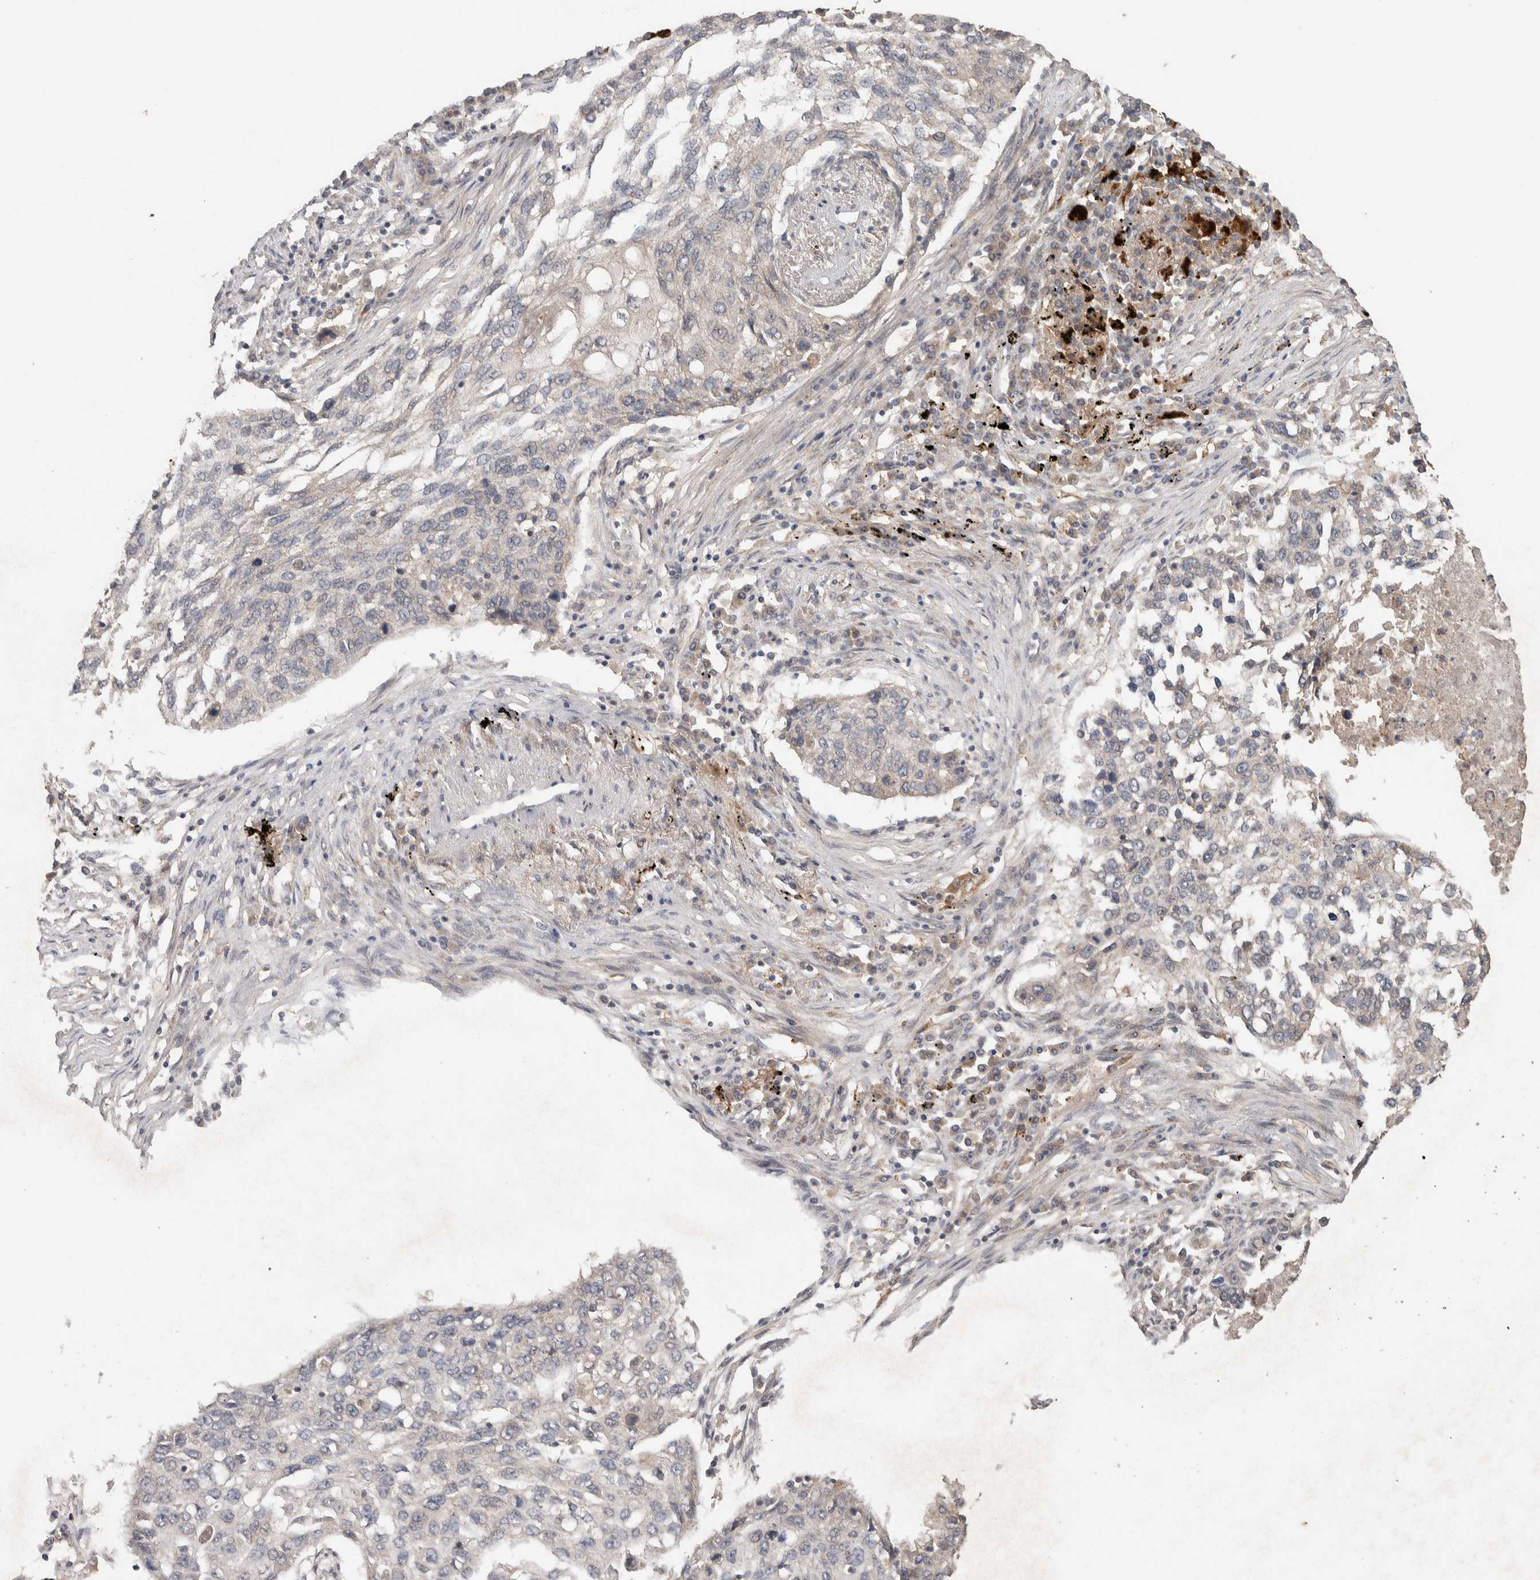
{"staining": {"intensity": "weak", "quantity": "<25%", "location": "cytoplasmic/membranous"}, "tissue": "lung cancer", "cell_type": "Tumor cells", "image_type": "cancer", "snomed": [{"axis": "morphology", "description": "Squamous cell carcinoma, NOS"}, {"axis": "topography", "description": "Lung"}], "caption": "Immunohistochemistry histopathology image of neoplastic tissue: lung cancer stained with DAB shows no significant protein positivity in tumor cells.", "gene": "KCNJ5", "patient": {"sex": "female", "age": 63}}